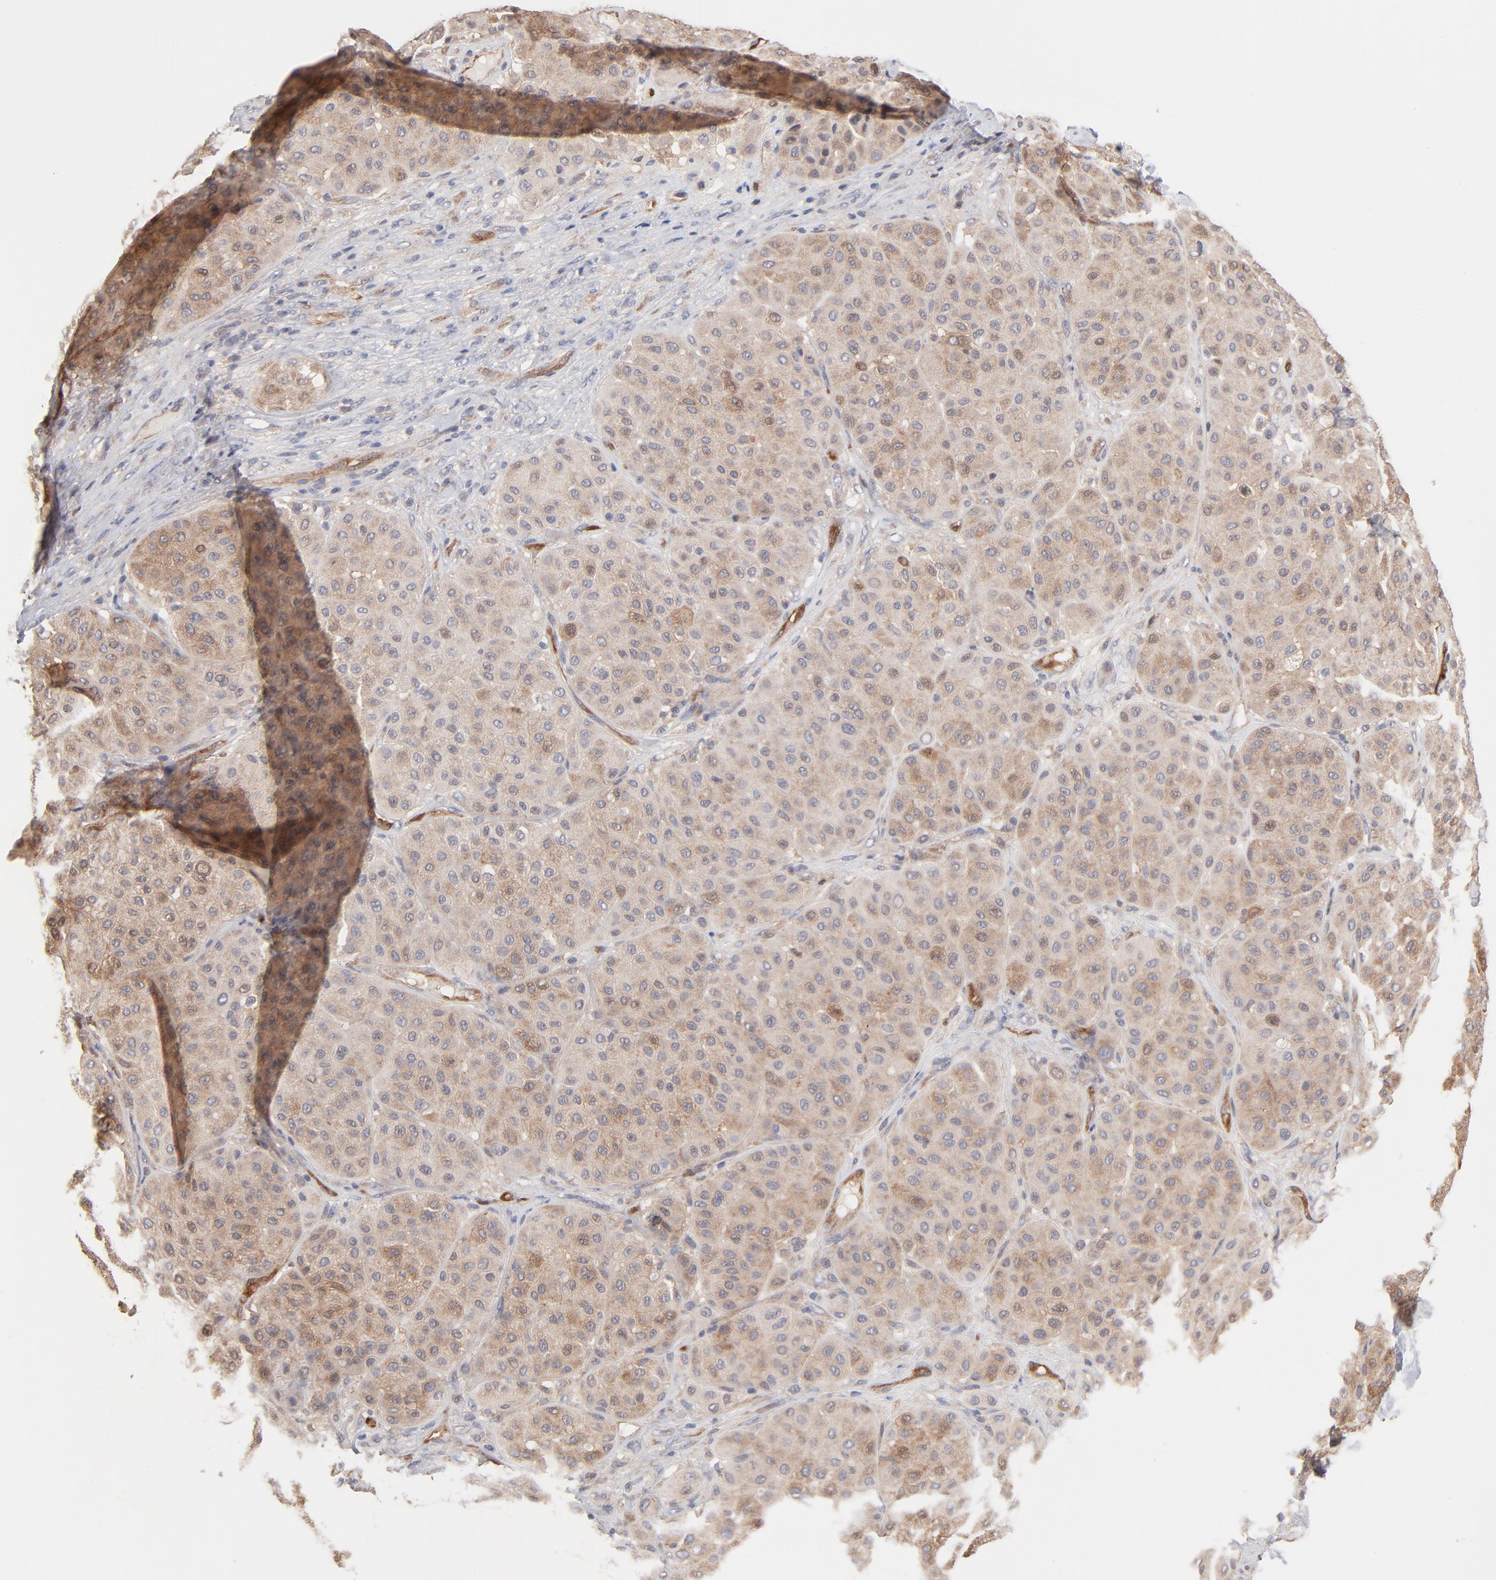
{"staining": {"intensity": "moderate", "quantity": ">75%", "location": "cytoplasmic/membranous"}, "tissue": "melanoma", "cell_type": "Tumor cells", "image_type": "cancer", "snomed": [{"axis": "morphology", "description": "Normal tissue, NOS"}, {"axis": "morphology", "description": "Malignant melanoma, Metastatic site"}, {"axis": "topography", "description": "Skin"}], "caption": "Immunohistochemical staining of malignant melanoma (metastatic site) displays medium levels of moderate cytoplasmic/membranous protein positivity in approximately >75% of tumor cells. Nuclei are stained in blue.", "gene": "IVNS1ABP", "patient": {"sex": "male", "age": 41}}